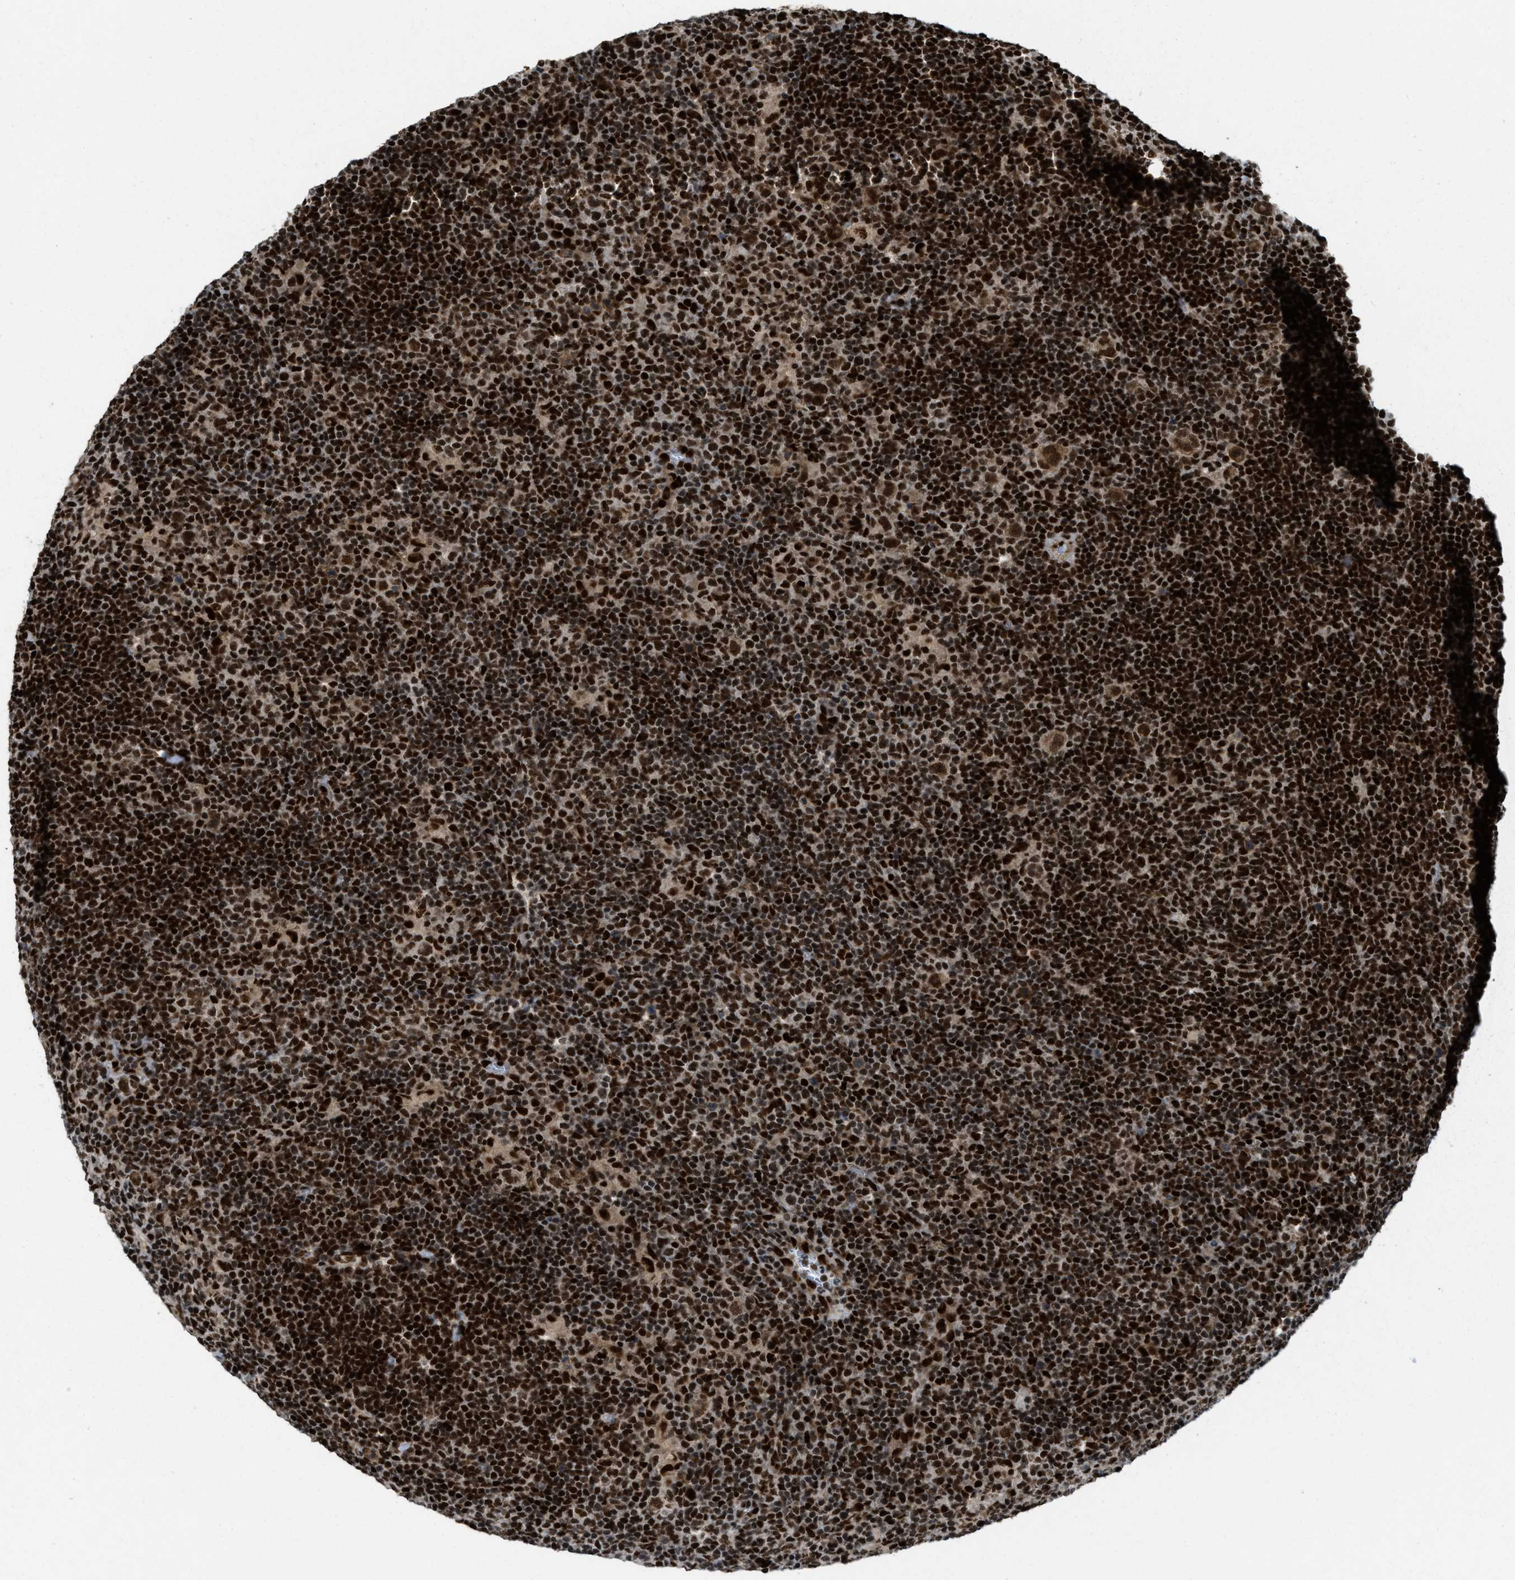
{"staining": {"intensity": "moderate", "quantity": ">75%", "location": "nuclear"}, "tissue": "lymphoma", "cell_type": "Tumor cells", "image_type": "cancer", "snomed": [{"axis": "morphology", "description": "Hodgkin's disease, NOS"}, {"axis": "topography", "description": "Lymph node"}], "caption": "This micrograph displays IHC staining of lymphoma, with medium moderate nuclear positivity in approximately >75% of tumor cells.", "gene": "RFX5", "patient": {"sex": "female", "age": 57}}